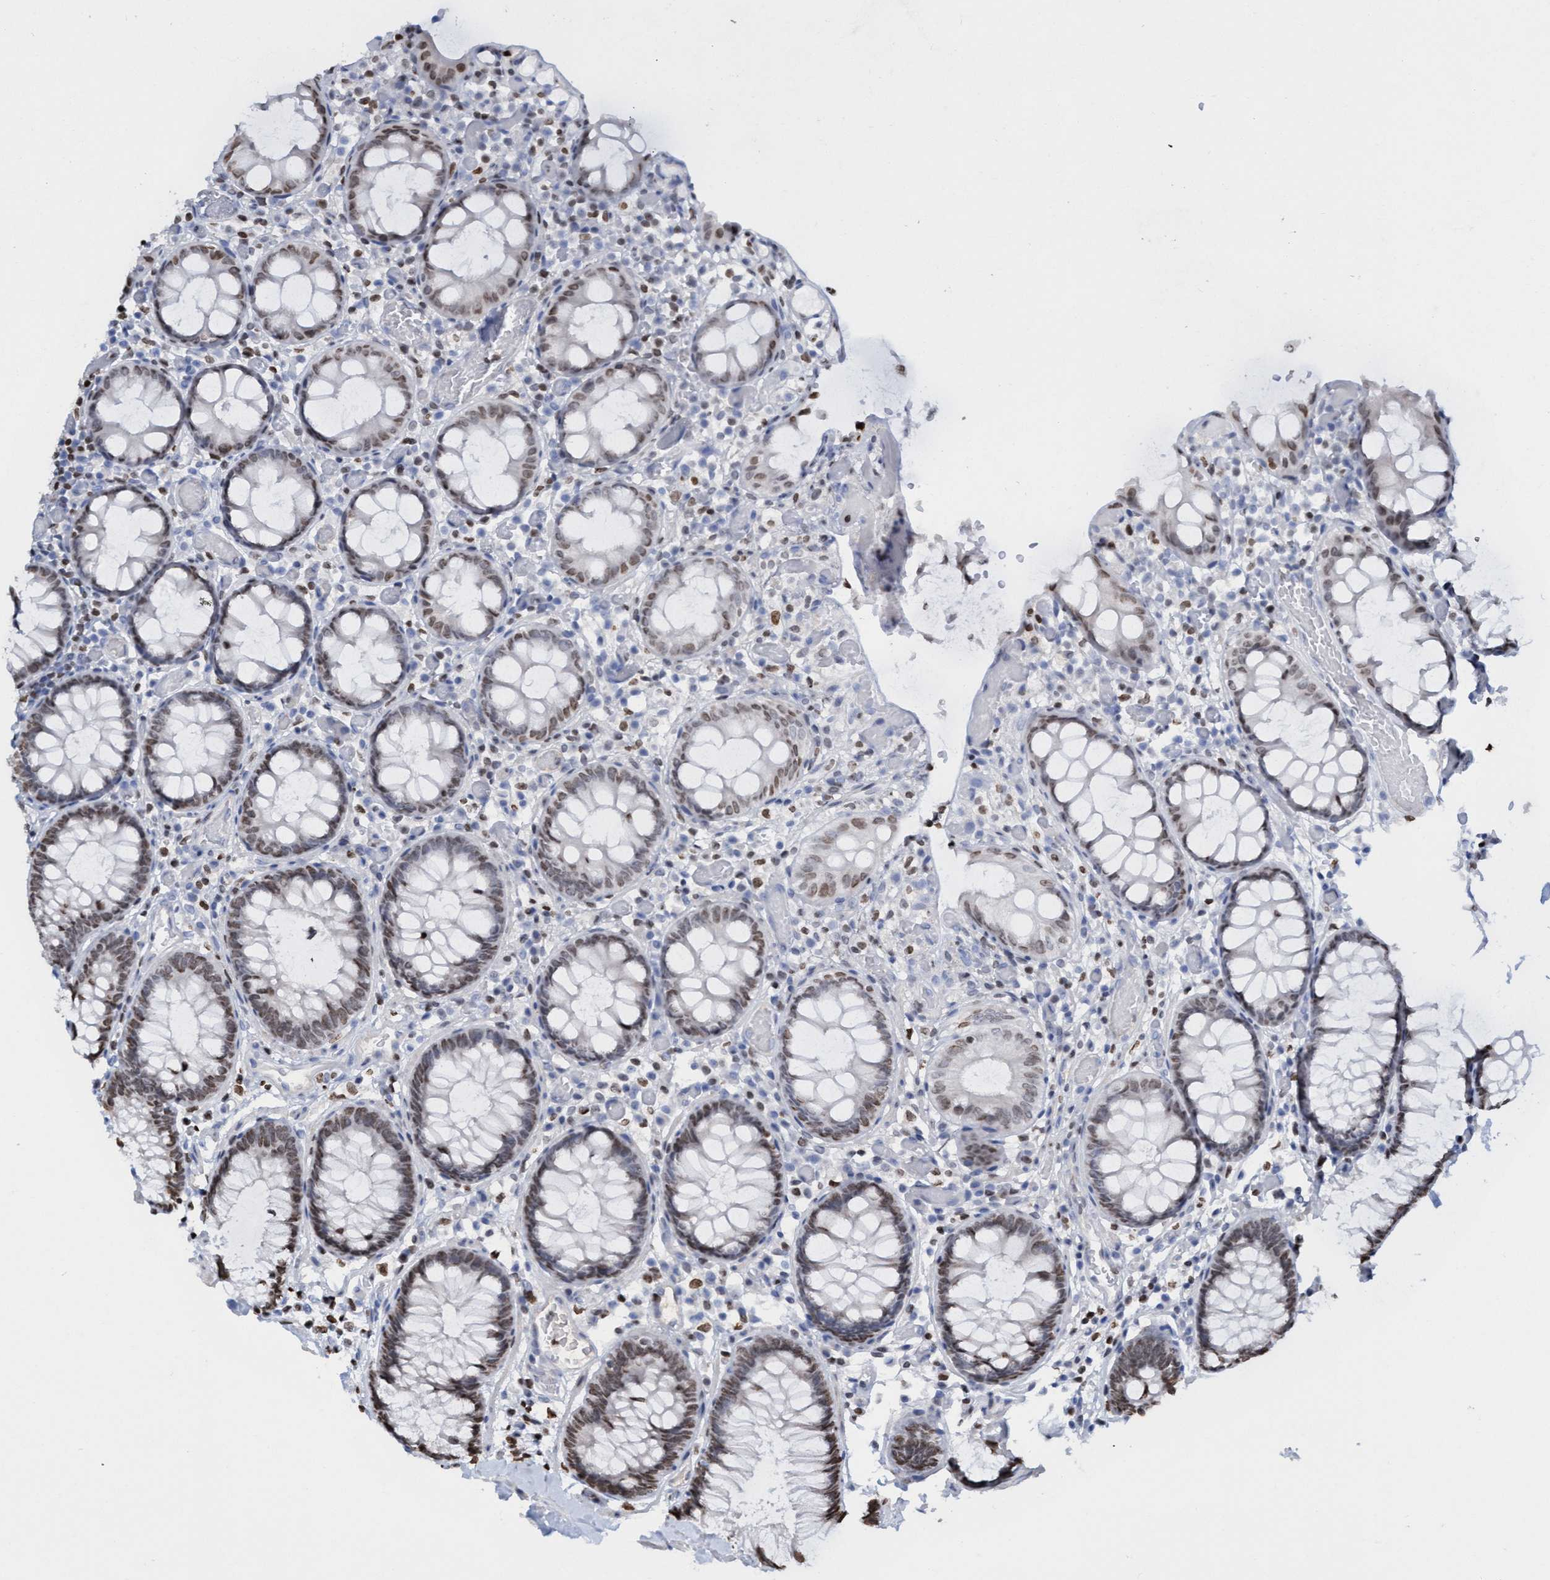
{"staining": {"intensity": "negative", "quantity": "none", "location": "none"}, "tissue": "colon", "cell_type": "Endothelial cells", "image_type": "normal", "snomed": [{"axis": "morphology", "description": "Normal tissue, NOS"}, {"axis": "topography", "description": "Colon"}], "caption": "IHC of normal colon demonstrates no positivity in endothelial cells.", "gene": "CBX2", "patient": {"sex": "male", "age": 14}}